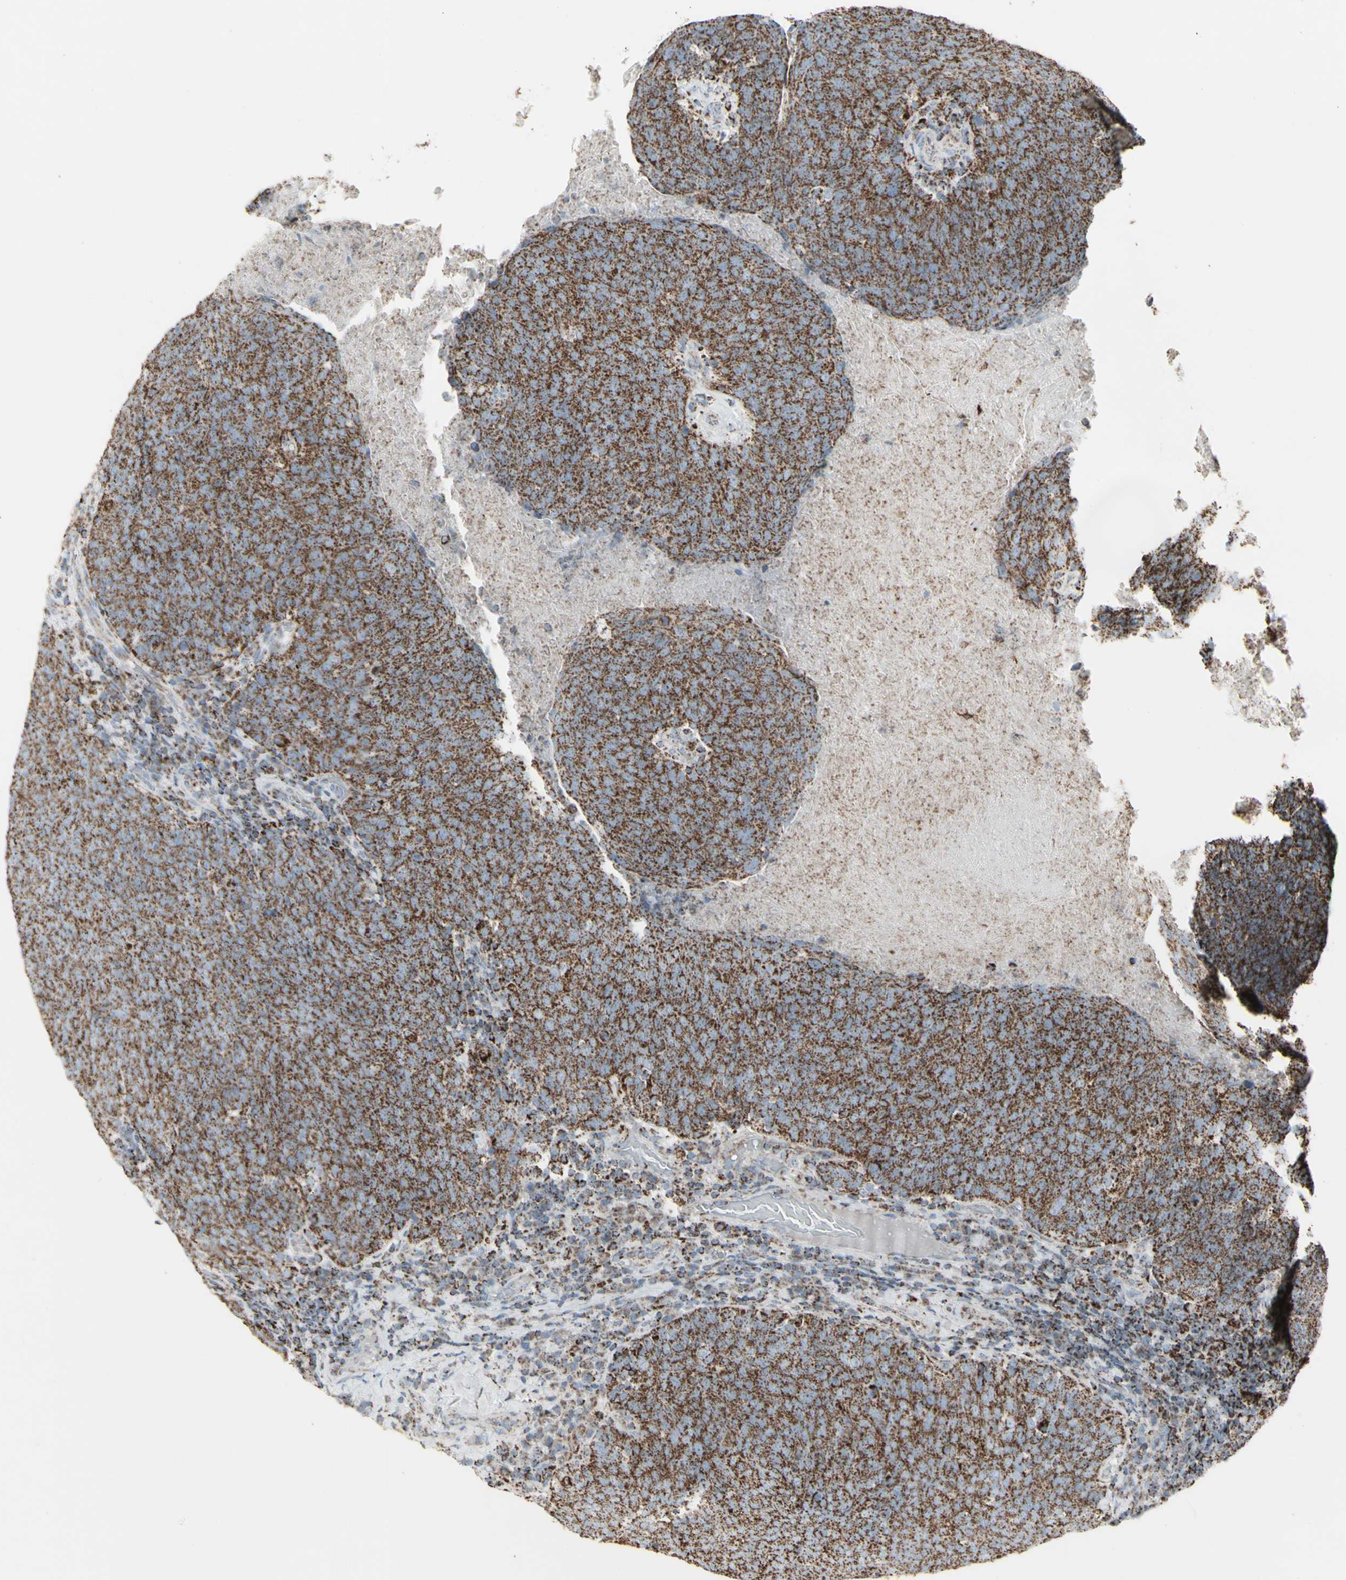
{"staining": {"intensity": "strong", "quantity": ">75%", "location": "cytoplasmic/membranous"}, "tissue": "head and neck cancer", "cell_type": "Tumor cells", "image_type": "cancer", "snomed": [{"axis": "morphology", "description": "Squamous cell carcinoma, NOS"}, {"axis": "morphology", "description": "Squamous cell carcinoma, metastatic, NOS"}, {"axis": "topography", "description": "Lymph node"}, {"axis": "topography", "description": "Head-Neck"}], "caption": "Protein expression analysis of human head and neck cancer (squamous cell carcinoma) reveals strong cytoplasmic/membranous staining in approximately >75% of tumor cells. The protein of interest is shown in brown color, while the nuclei are stained blue.", "gene": "PLGRKT", "patient": {"sex": "male", "age": 62}}